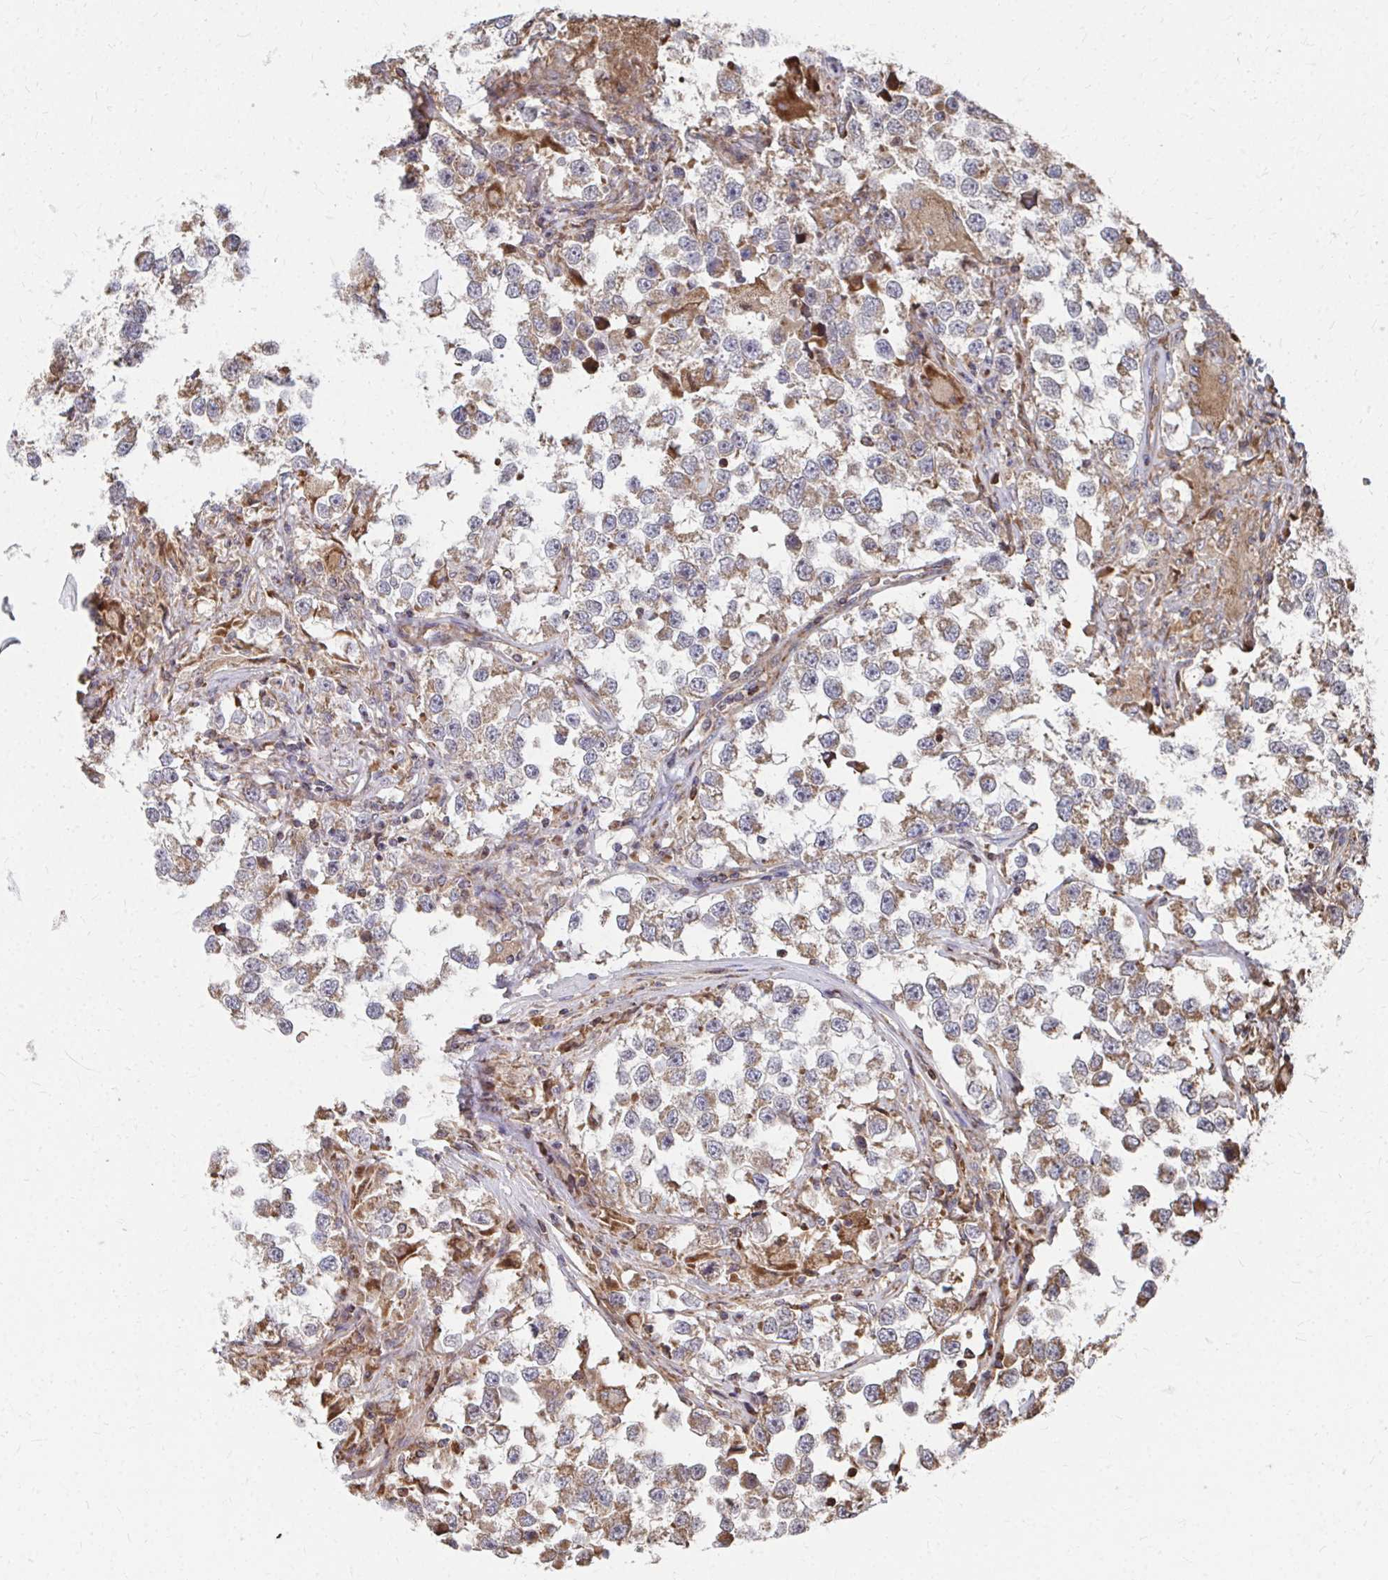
{"staining": {"intensity": "moderate", "quantity": "25%-75%", "location": "cytoplasmic/membranous"}, "tissue": "testis cancer", "cell_type": "Tumor cells", "image_type": "cancer", "snomed": [{"axis": "morphology", "description": "Seminoma, NOS"}, {"axis": "topography", "description": "Testis"}], "caption": "Immunohistochemical staining of seminoma (testis) exhibits medium levels of moderate cytoplasmic/membranous protein staining in approximately 25%-75% of tumor cells.", "gene": "FAM89A", "patient": {"sex": "male", "age": 46}}